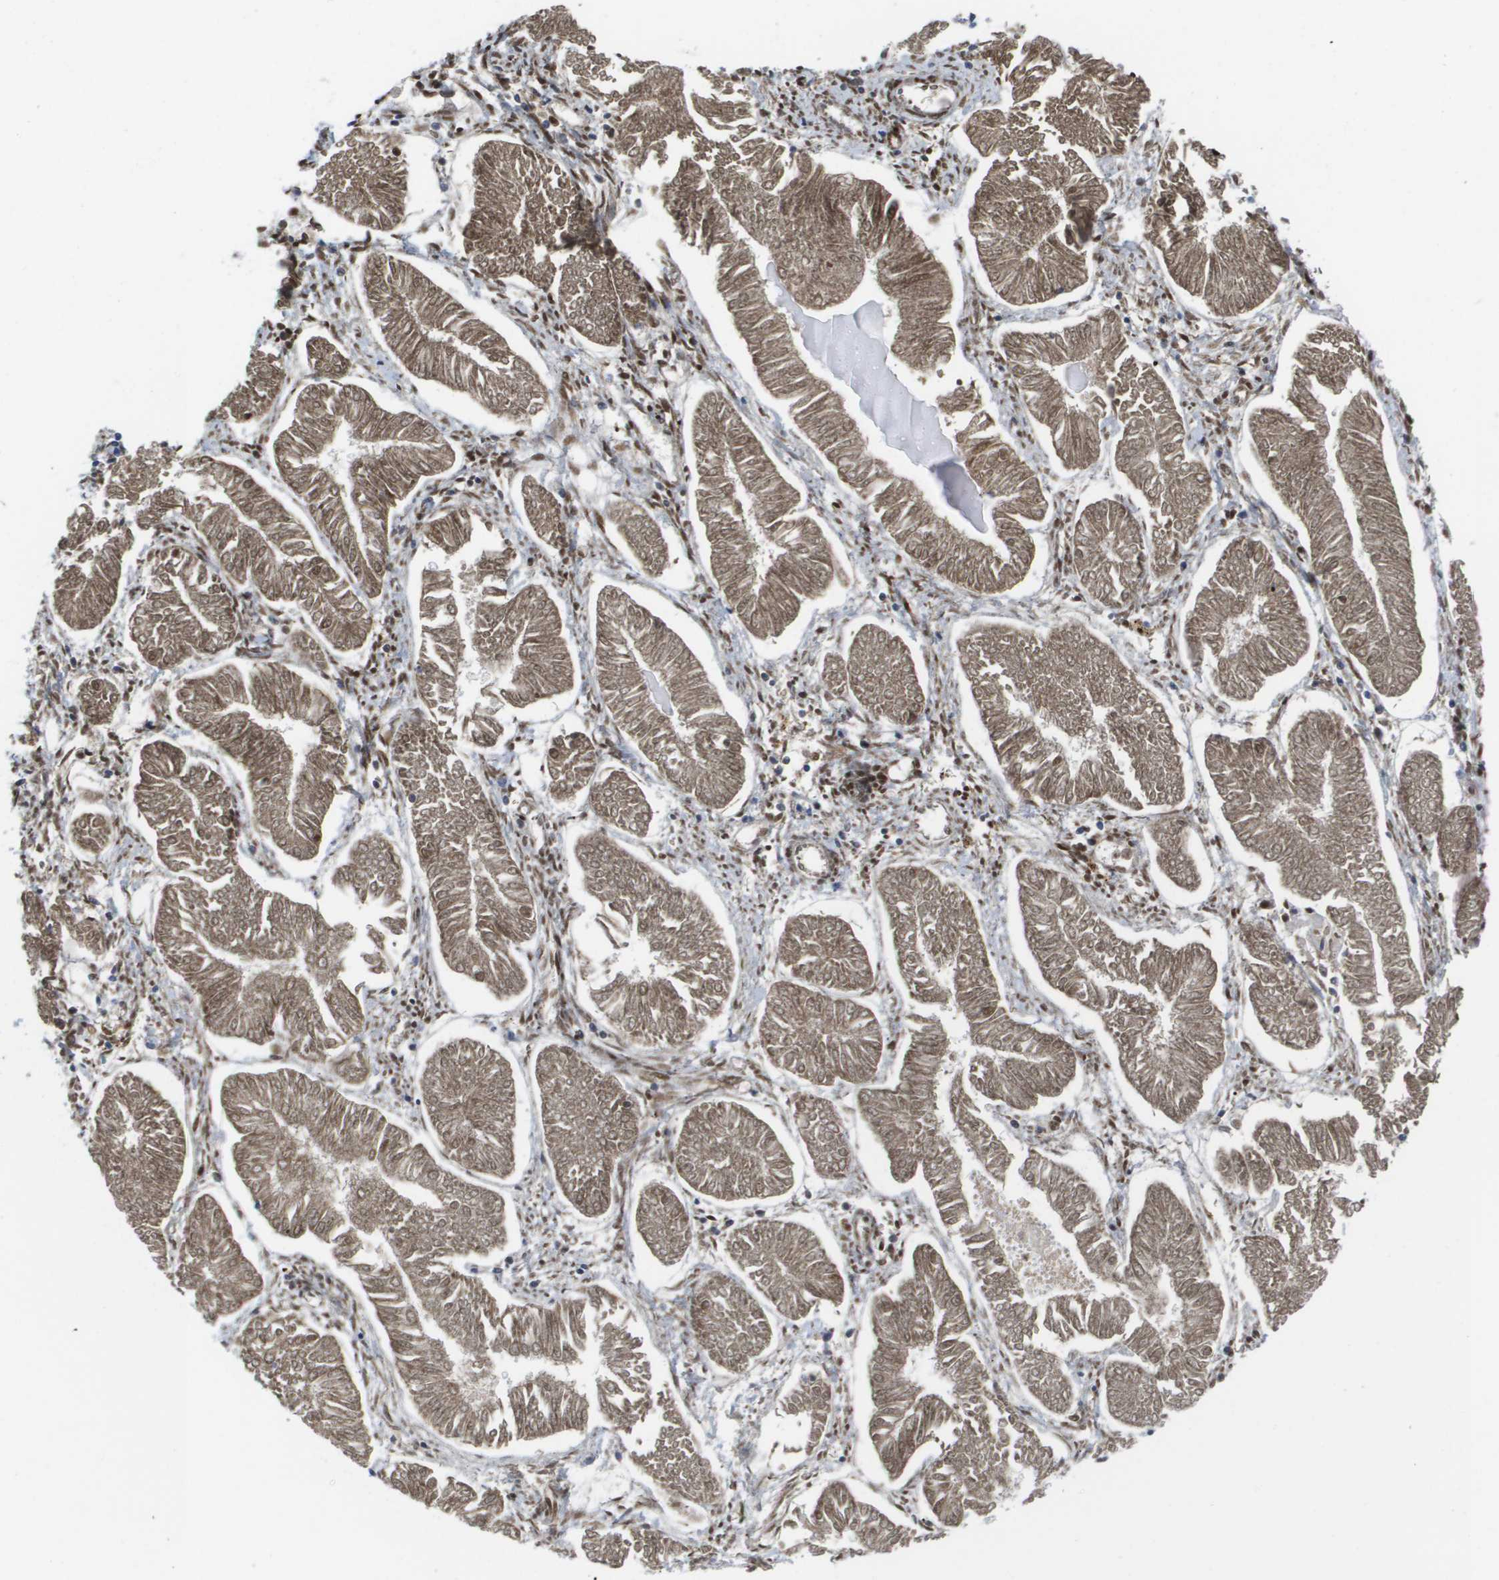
{"staining": {"intensity": "moderate", "quantity": ">75%", "location": "cytoplasmic/membranous"}, "tissue": "endometrial cancer", "cell_type": "Tumor cells", "image_type": "cancer", "snomed": [{"axis": "morphology", "description": "Adenocarcinoma, NOS"}, {"axis": "topography", "description": "Endometrium"}], "caption": "A photomicrograph showing moderate cytoplasmic/membranous staining in about >75% of tumor cells in adenocarcinoma (endometrial), as visualized by brown immunohistochemical staining.", "gene": "SERPINC1", "patient": {"sex": "female", "age": 53}}